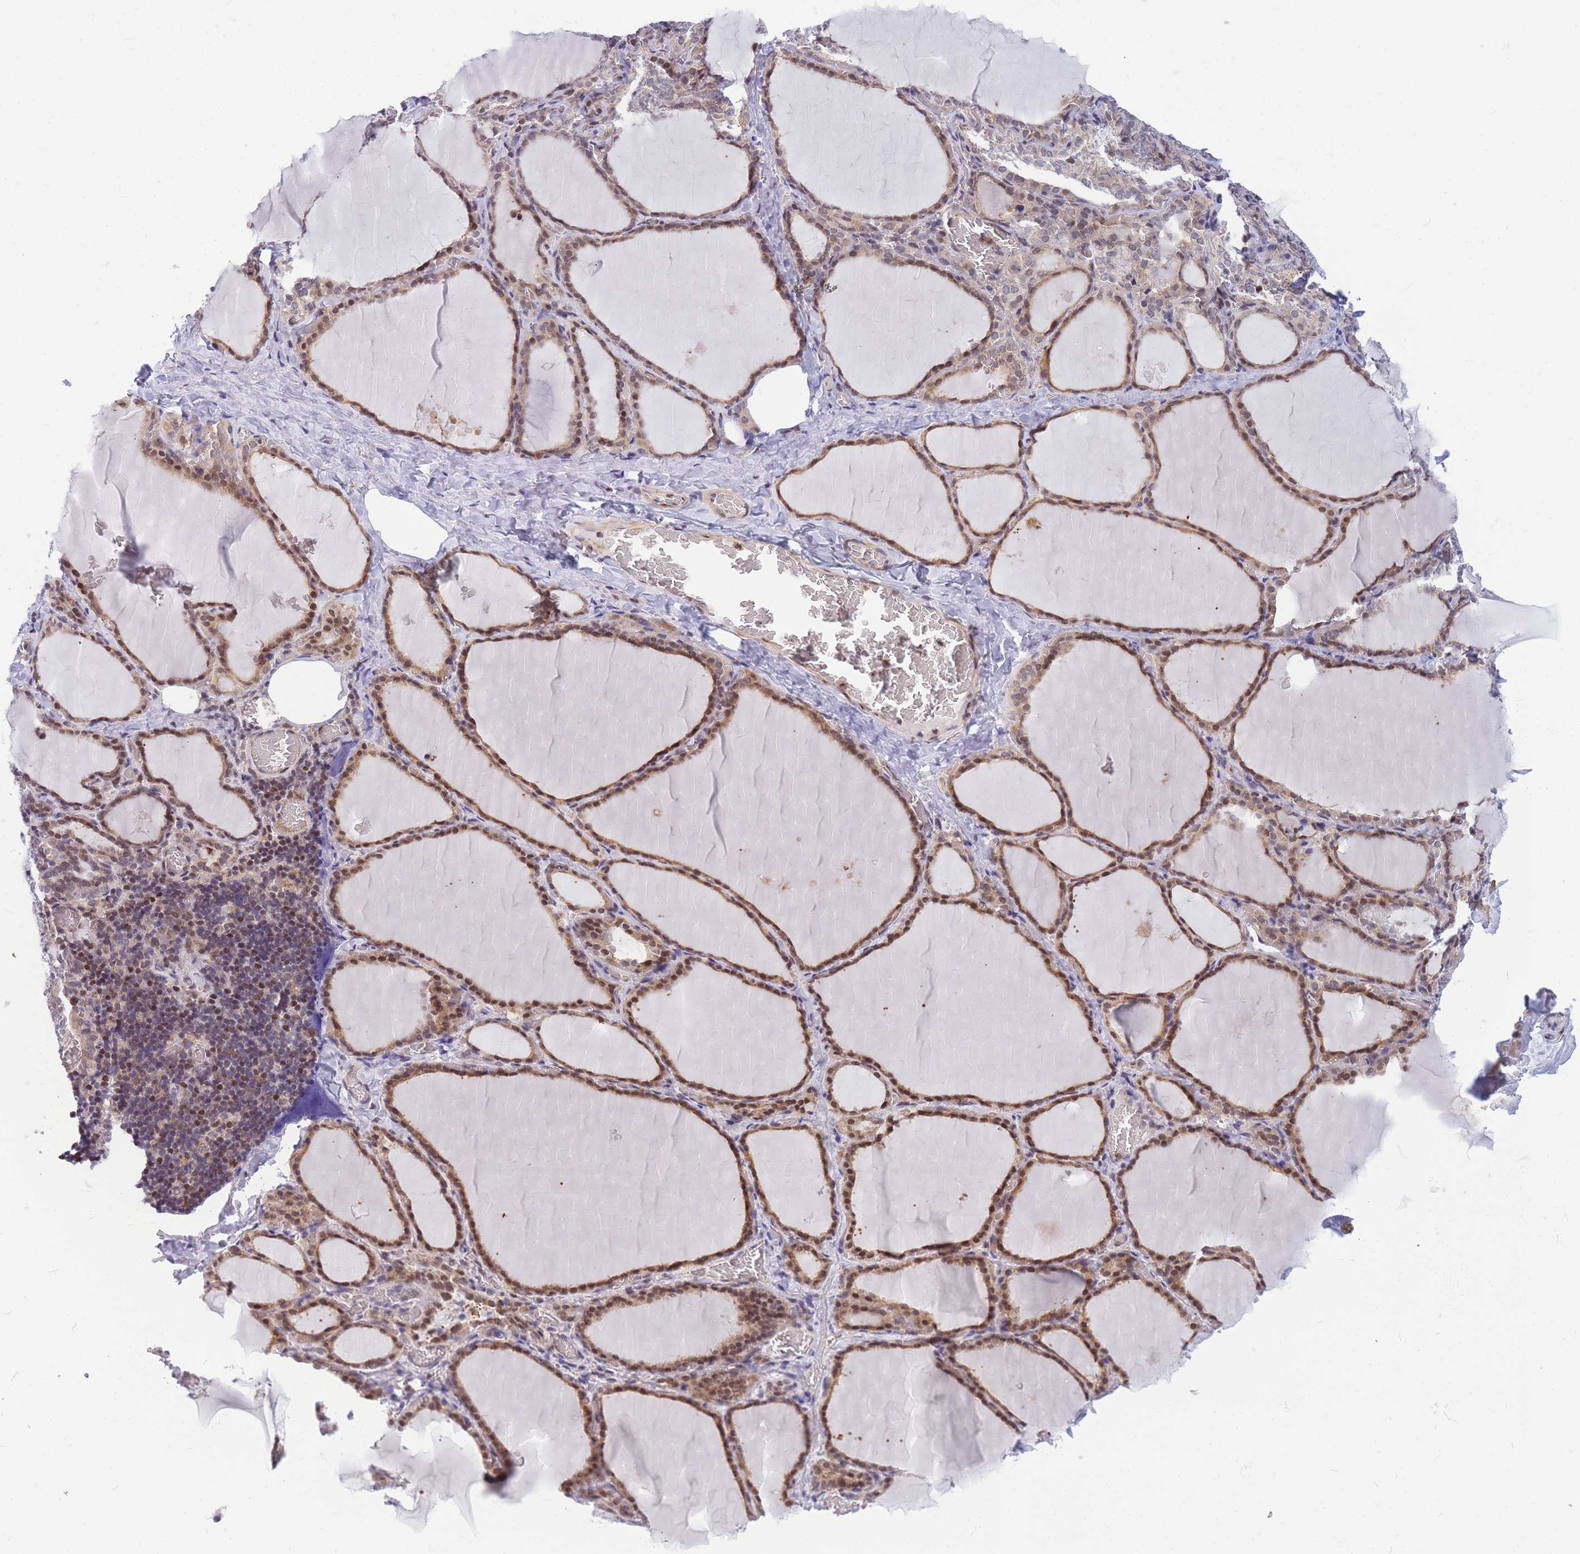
{"staining": {"intensity": "moderate", "quantity": ">75%", "location": "cytoplasmic/membranous,nuclear"}, "tissue": "thyroid gland", "cell_type": "Glandular cells", "image_type": "normal", "snomed": [{"axis": "morphology", "description": "Normal tissue, NOS"}, {"axis": "topography", "description": "Thyroid gland"}], "caption": "Thyroid gland stained with DAB (3,3'-diaminobenzidine) immunohistochemistry reveals medium levels of moderate cytoplasmic/membranous,nuclear expression in approximately >75% of glandular cells. (Stains: DAB in brown, nuclei in blue, Microscopy: brightfield microscopy at high magnification).", "gene": "CRACD", "patient": {"sex": "female", "age": 39}}